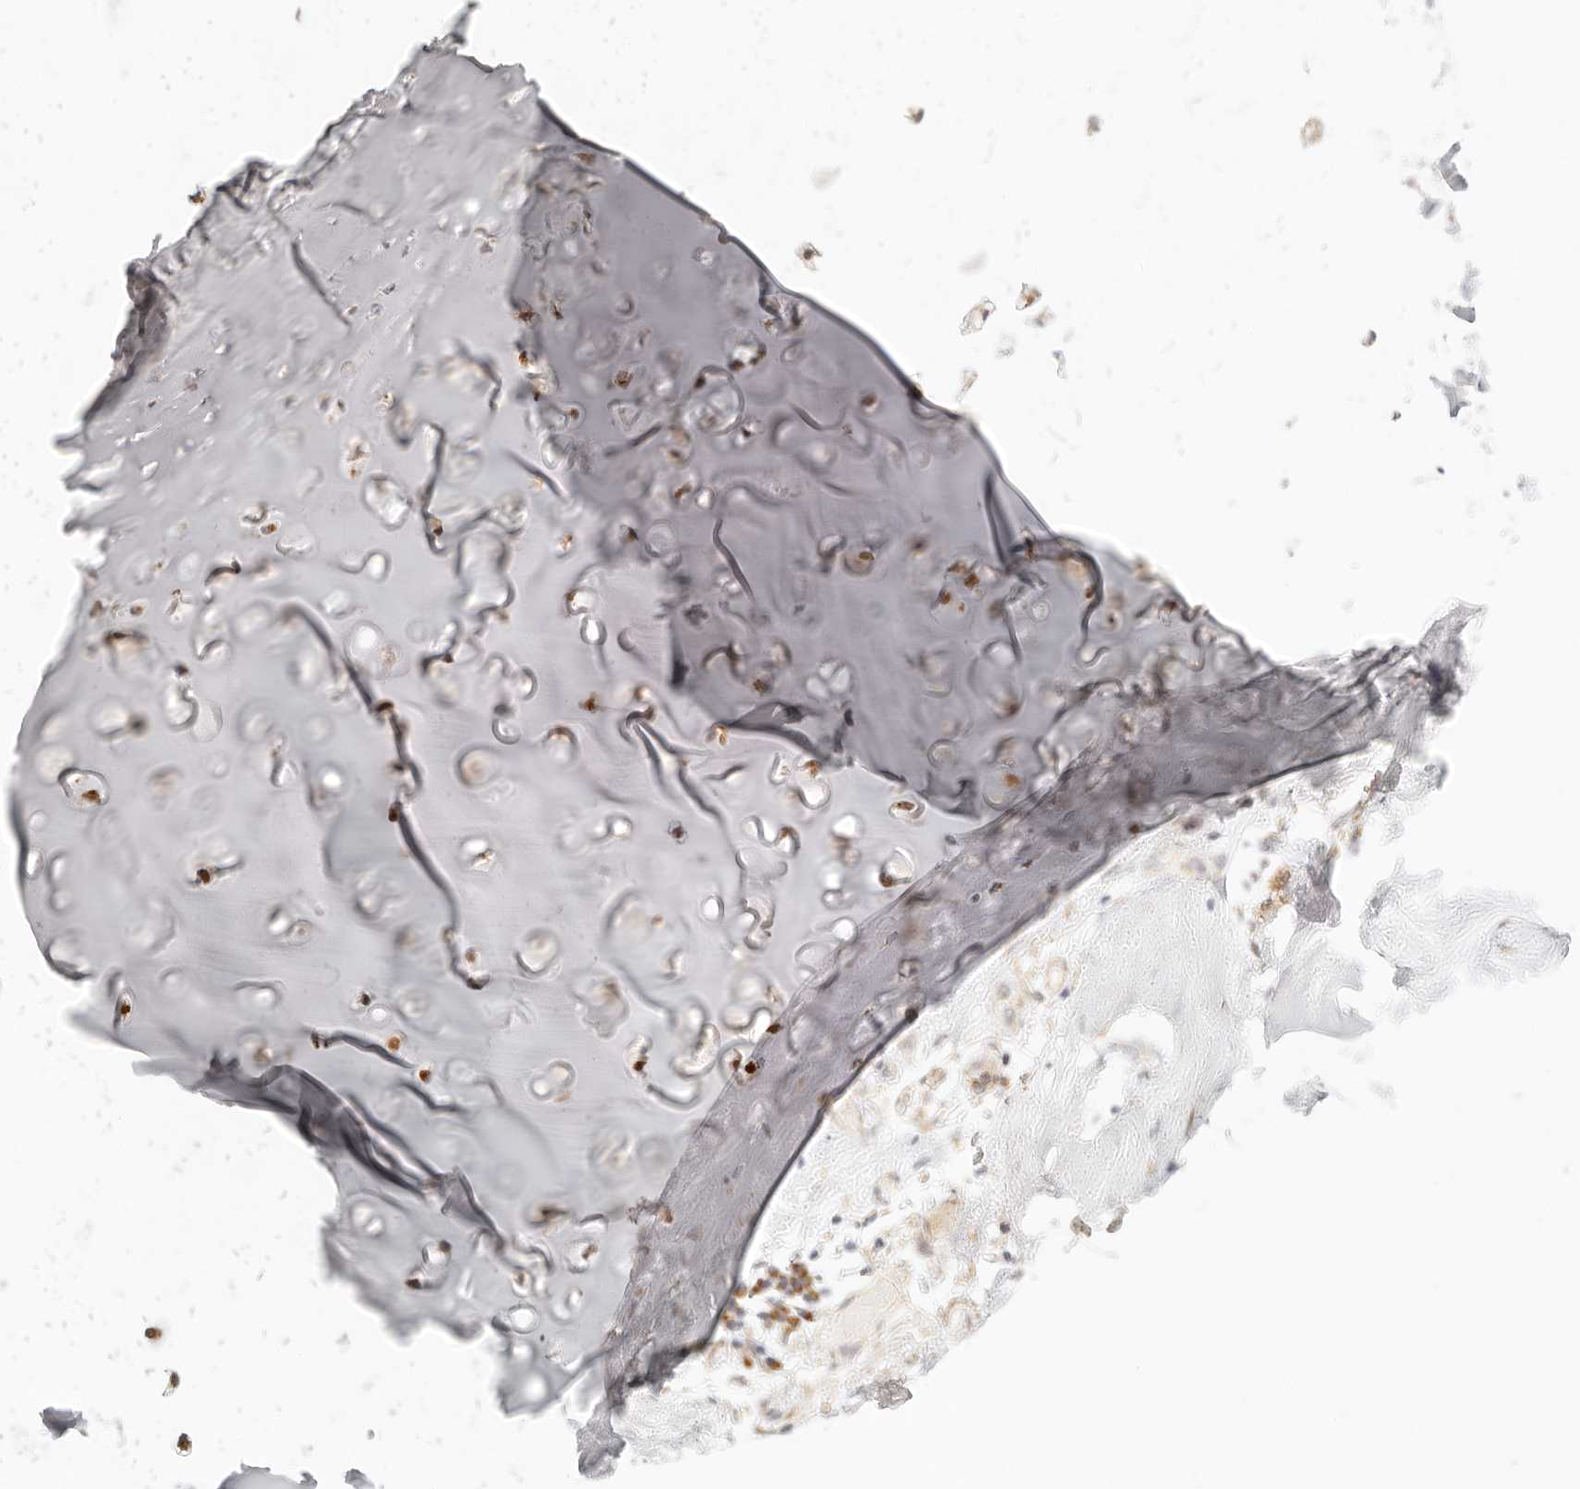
{"staining": {"intensity": "moderate", "quantity": "25%-75%", "location": "cytoplasmic/membranous"}, "tissue": "adipose tissue", "cell_type": "Adipocytes", "image_type": "normal", "snomed": [{"axis": "morphology", "description": "Normal tissue, NOS"}, {"axis": "morphology", "description": "Basal cell carcinoma"}, {"axis": "topography", "description": "Cartilage tissue"}, {"axis": "topography", "description": "Nasopharynx"}, {"axis": "topography", "description": "Oral tissue"}], "caption": "A brown stain shows moderate cytoplasmic/membranous expression of a protein in adipocytes of unremarkable human adipose tissue.", "gene": "FAM20B", "patient": {"sex": "female", "age": 77}}